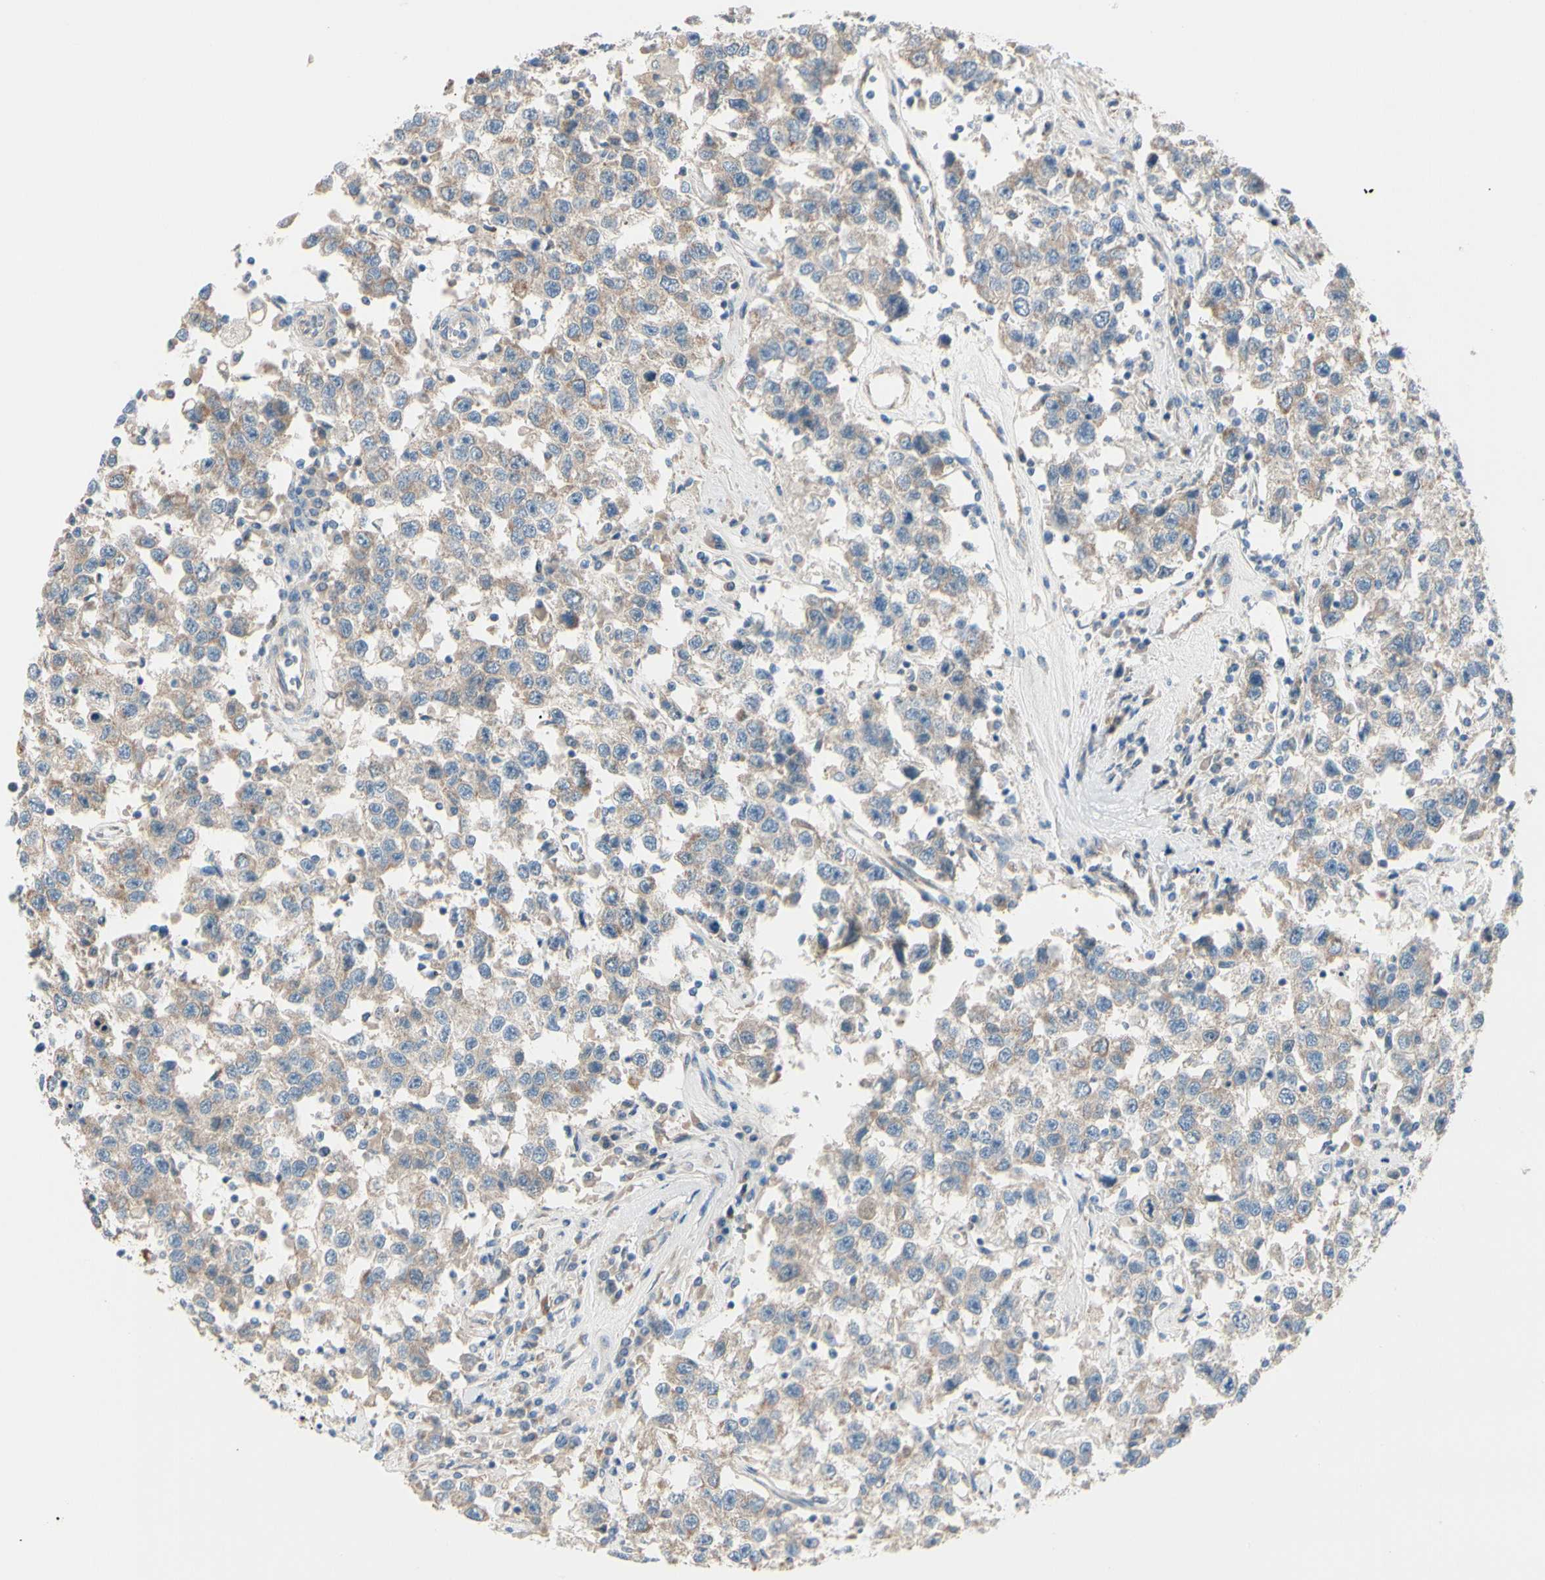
{"staining": {"intensity": "weak", "quantity": ">75%", "location": "cytoplasmic/membranous"}, "tissue": "testis cancer", "cell_type": "Tumor cells", "image_type": "cancer", "snomed": [{"axis": "morphology", "description": "Seminoma, NOS"}, {"axis": "topography", "description": "Testis"}], "caption": "The photomicrograph shows a brown stain indicating the presence of a protein in the cytoplasmic/membranous of tumor cells in testis cancer (seminoma). Using DAB (brown) and hematoxylin (blue) stains, captured at high magnification using brightfield microscopy.", "gene": "EPHA3", "patient": {"sex": "male", "age": 41}}